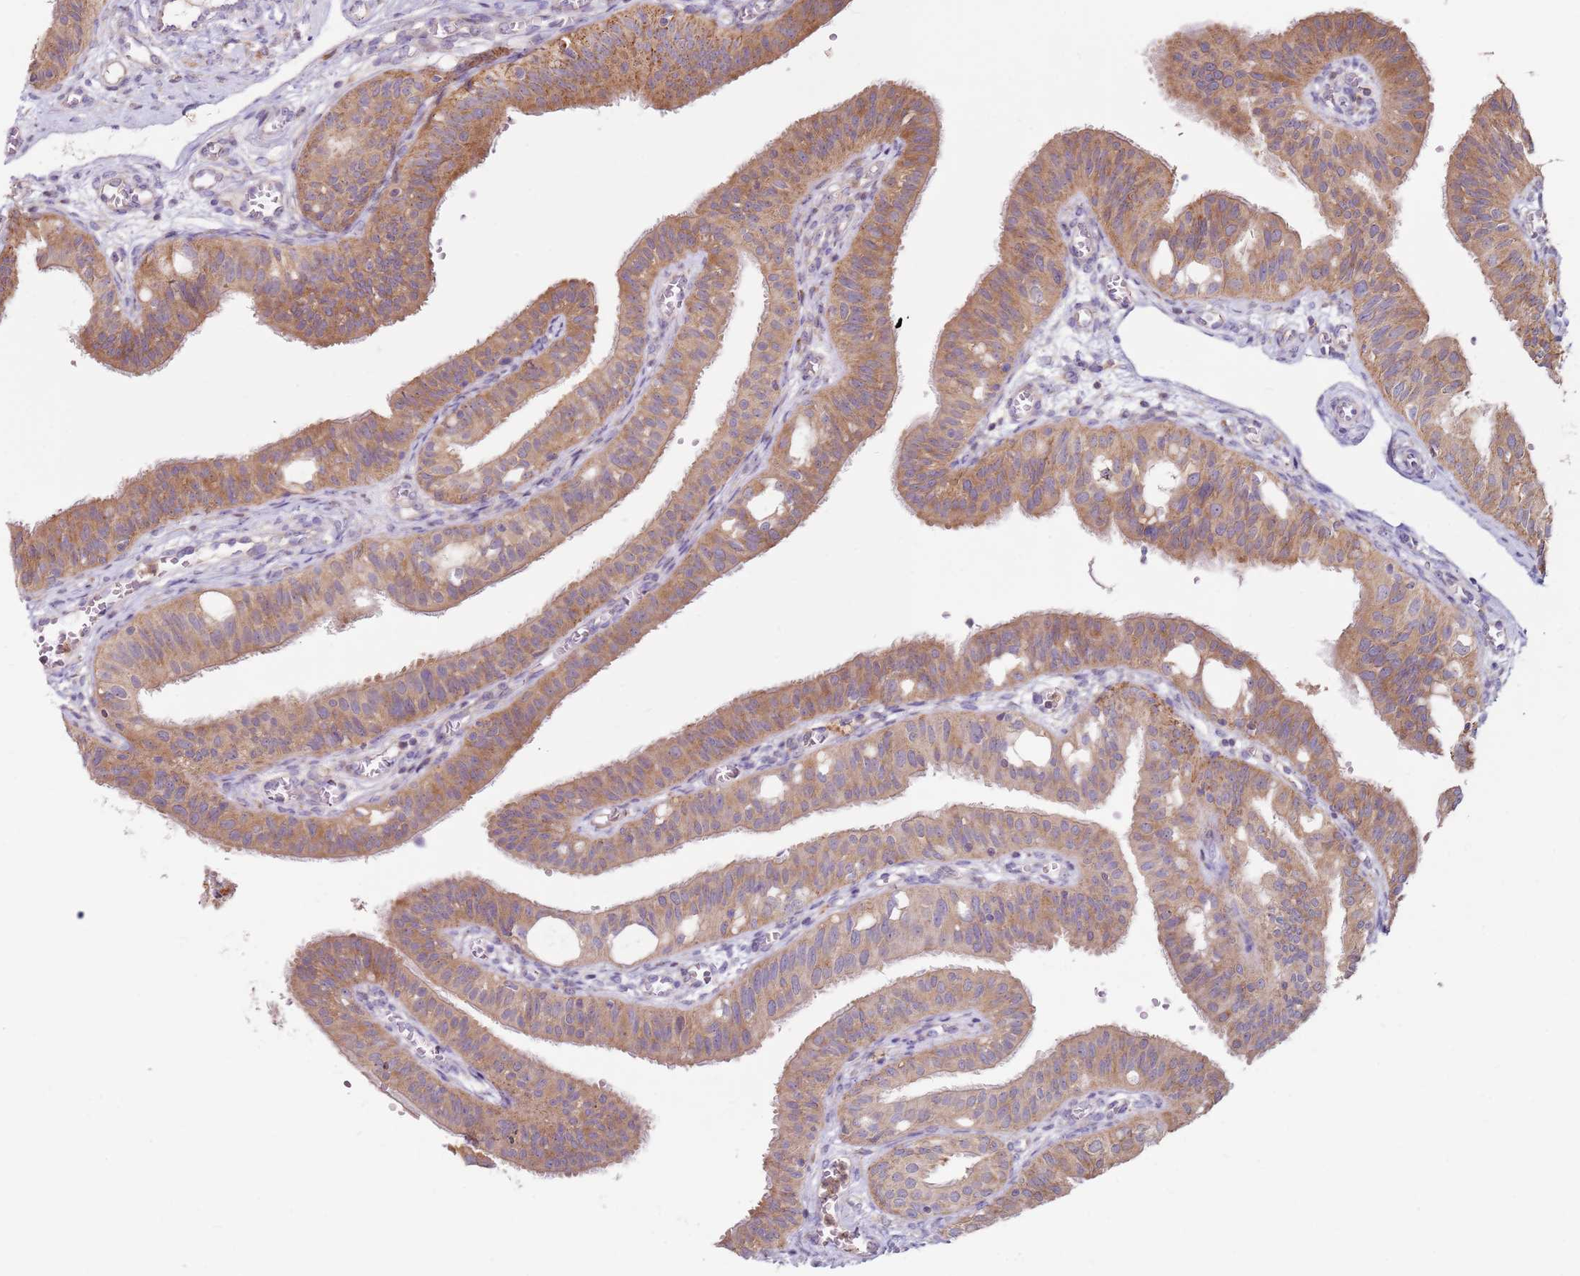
{"staining": {"intensity": "moderate", "quantity": ">75%", "location": "cytoplasmic/membranous"}, "tissue": "fallopian tube", "cell_type": "Glandular cells", "image_type": "normal", "snomed": [{"axis": "morphology", "description": "Normal tissue, NOS"}, {"axis": "topography", "description": "Fallopian tube"}, {"axis": "topography", "description": "Ovary"}], "caption": "Protein analysis of unremarkable fallopian tube shows moderate cytoplasmic/membranous expression in about >75% of glandular cells. The protein is stained brown, and the nuclei are stained in blue (DAB (3,3'-diaminobenzidine) IHC with brightfield microscopy, high magnification).", "gene": "CNOT9", "patient": {"sex": "female", "age": 42}}